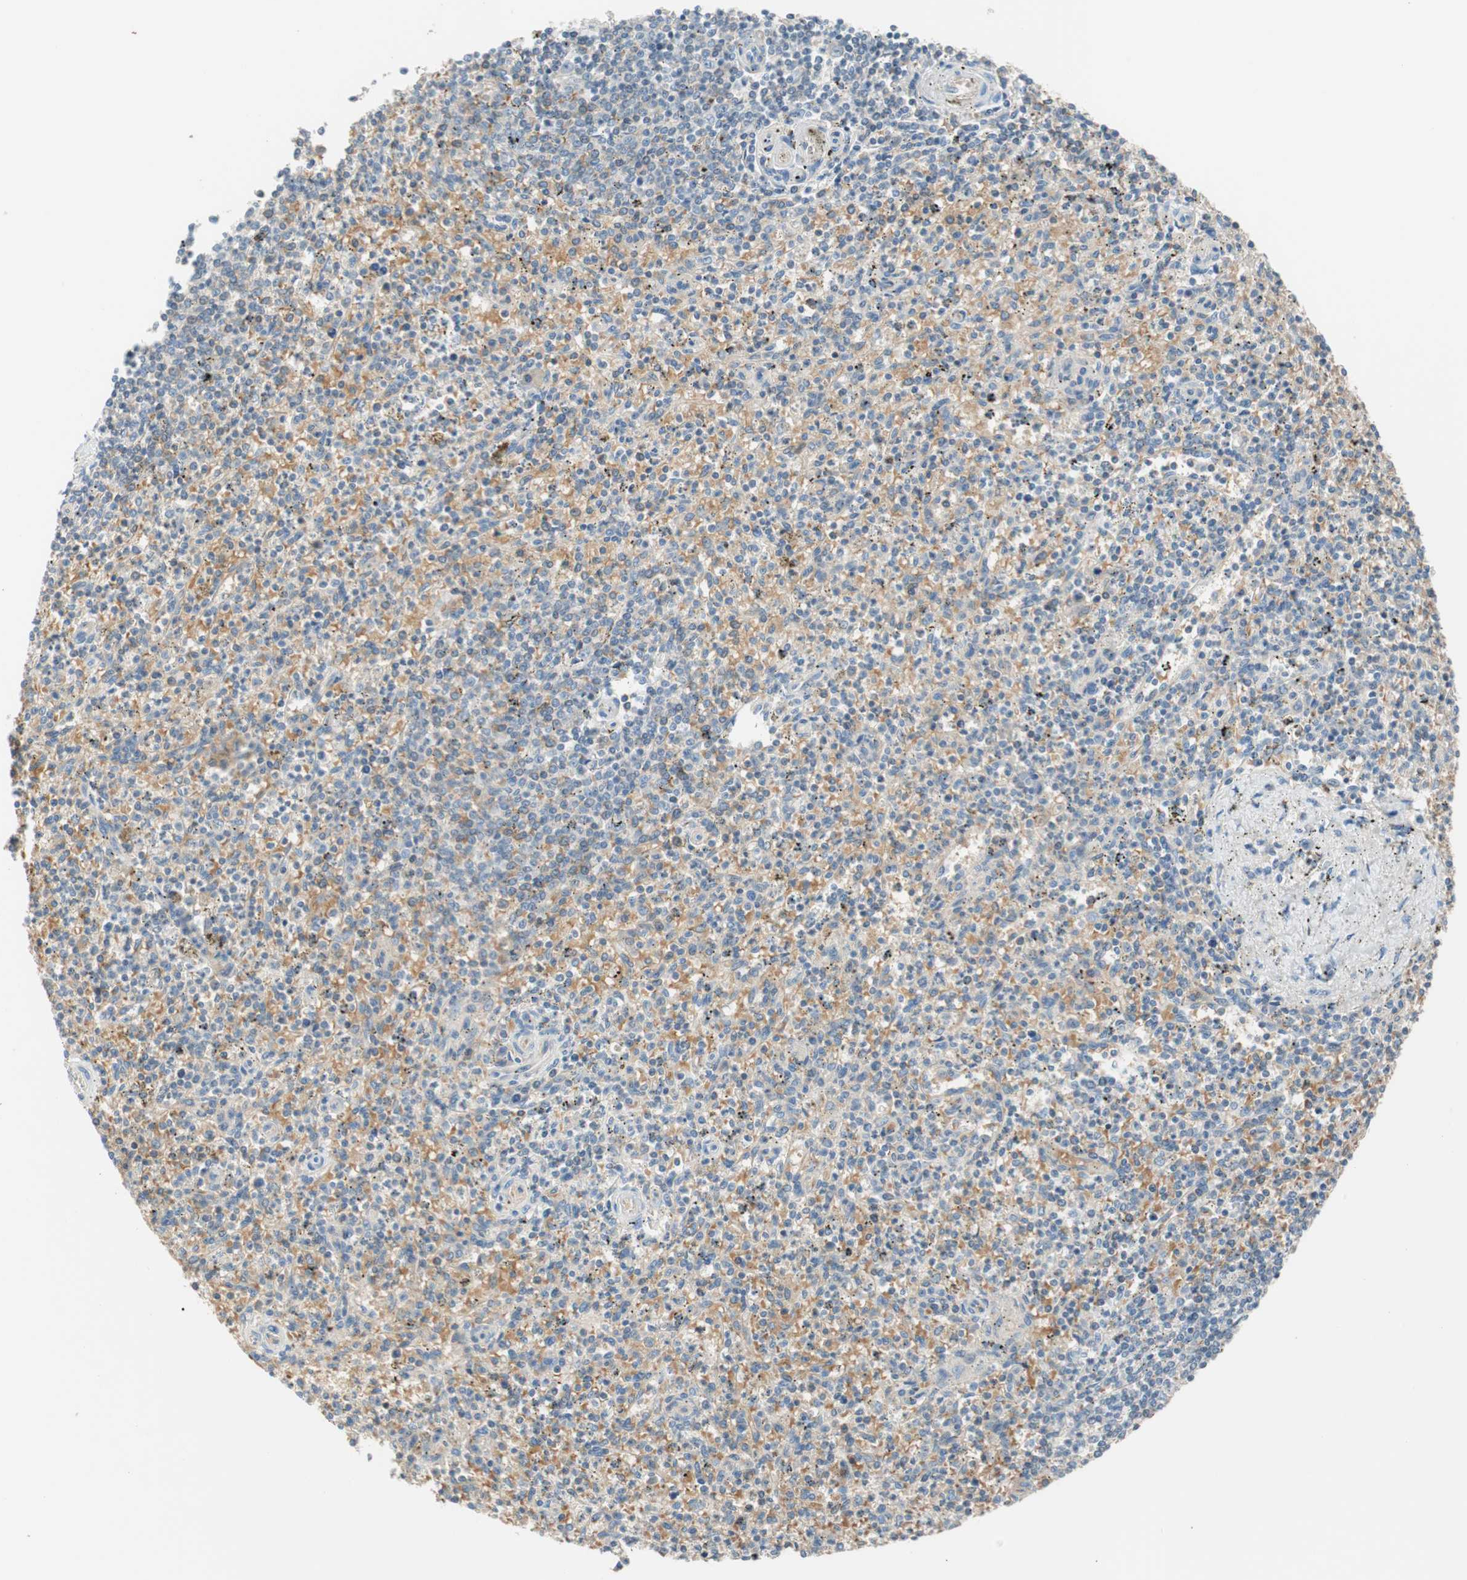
{"staining": {"intensity": "negative", "quantity": "none", "location": "none"}, "tissue": "spleen", "cell_type": "Cells in red pulp", "image_type": "normal", "snomed": [{"axis": "morphology", "description": "Normal tissue, NOS"}, {"axis": "topography", "description": "Spleen"}], "caption": "Immunohistochemistry (IHC) histopathology image of normal human spleen stained for a protein (brown), which demonstrates no staining in cells in red pulp.", "gene": "GLUL", "patient": {"sex": "male", "age": 72}}